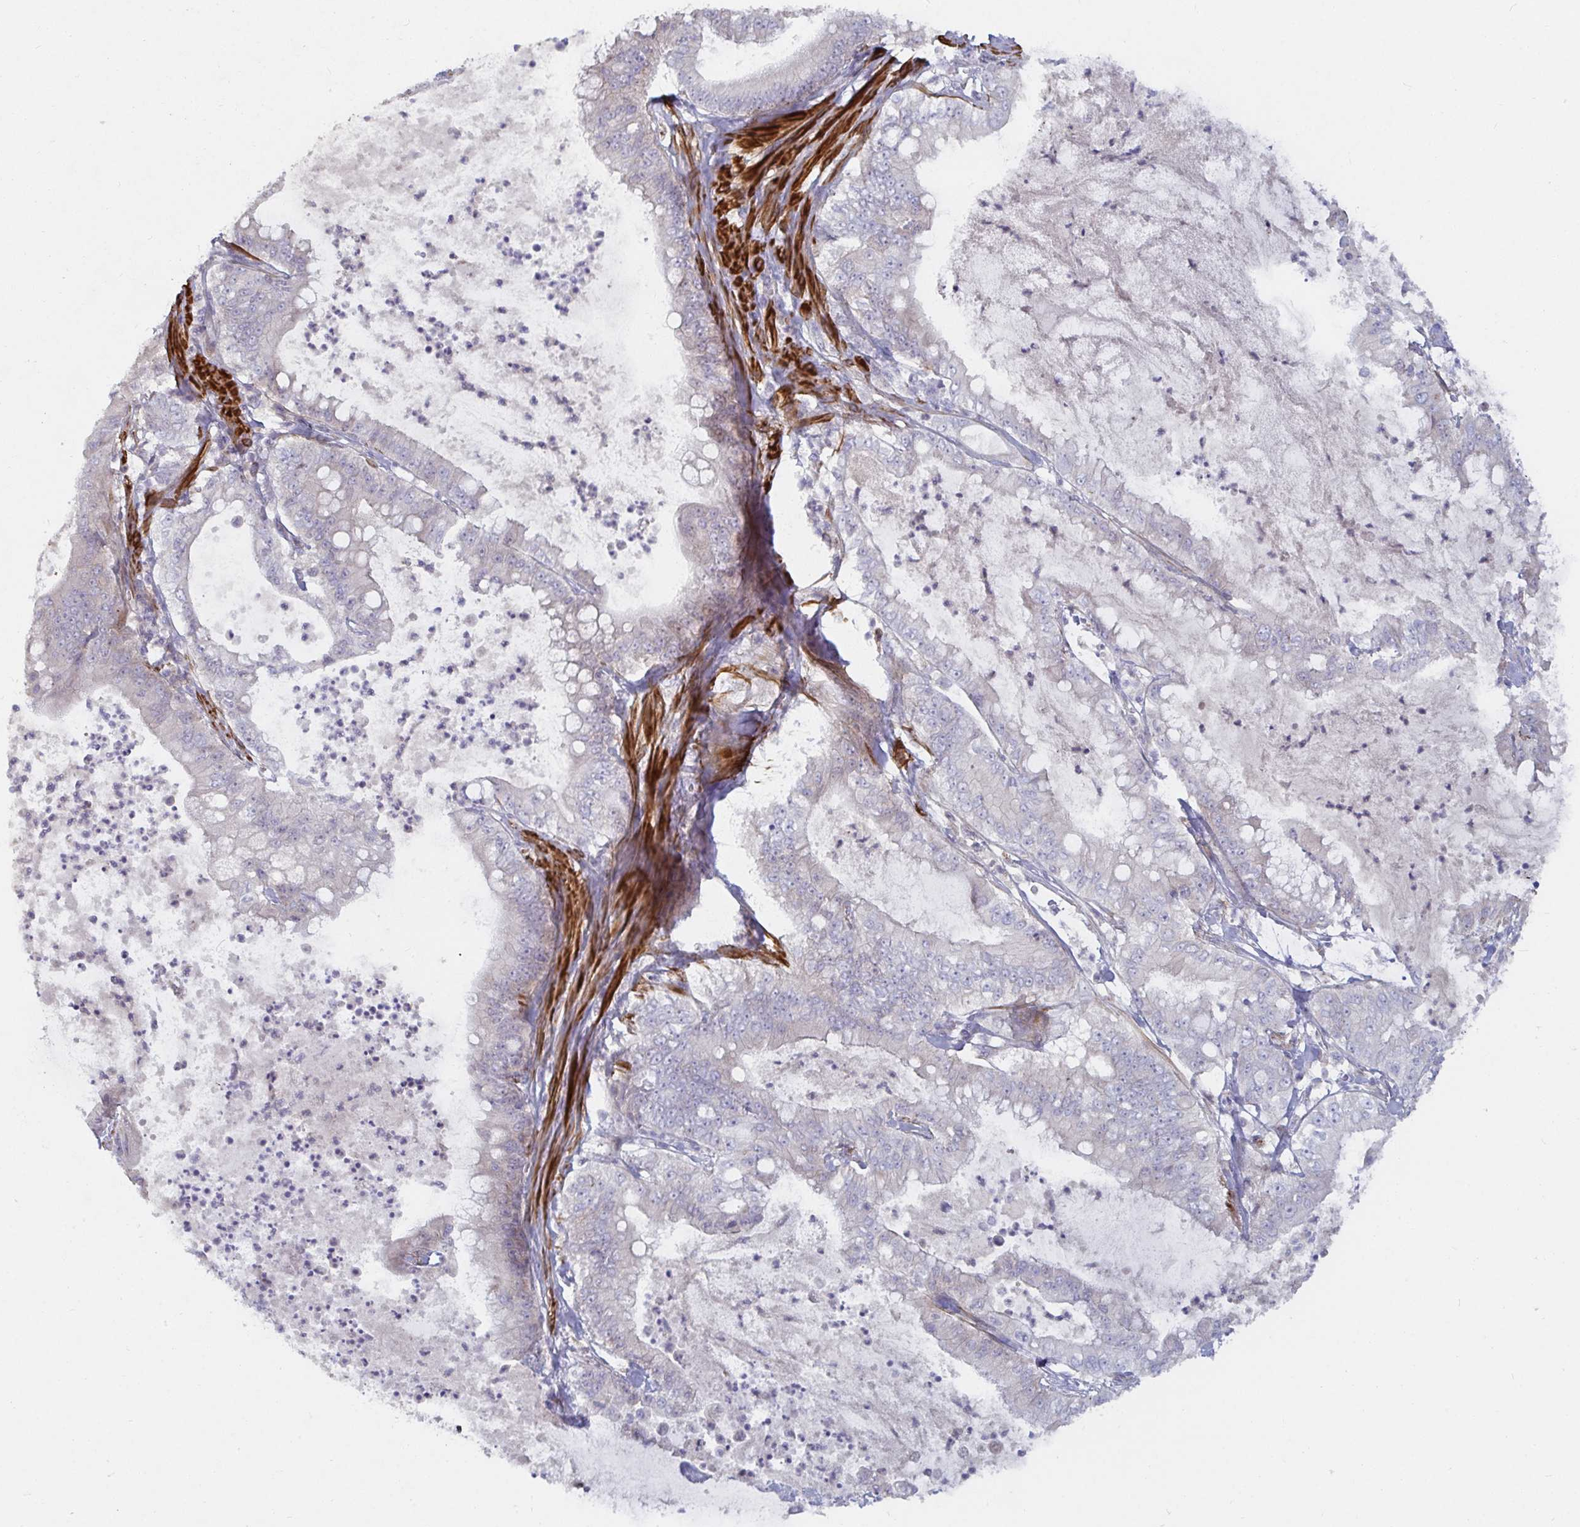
{"staining": {"intensity": "negative", "quantity": "none", "location": "none"}, "tissue": "pancreatic cancer", "cell_type": "Tumor cells", "image_type": "cancer", "snomed": [{"axis": "morphology", "description": "Adenocarcinoma, NOS"}, {"axis": "topography", "description": "Pancreas"}], "caption": "Immunohistochemistry (IHC) of pancreatic adenocarcinoma displays no staining in tumor cells.", "gene": "SSH2", "patient": {"sex": "male", "age": 71}}